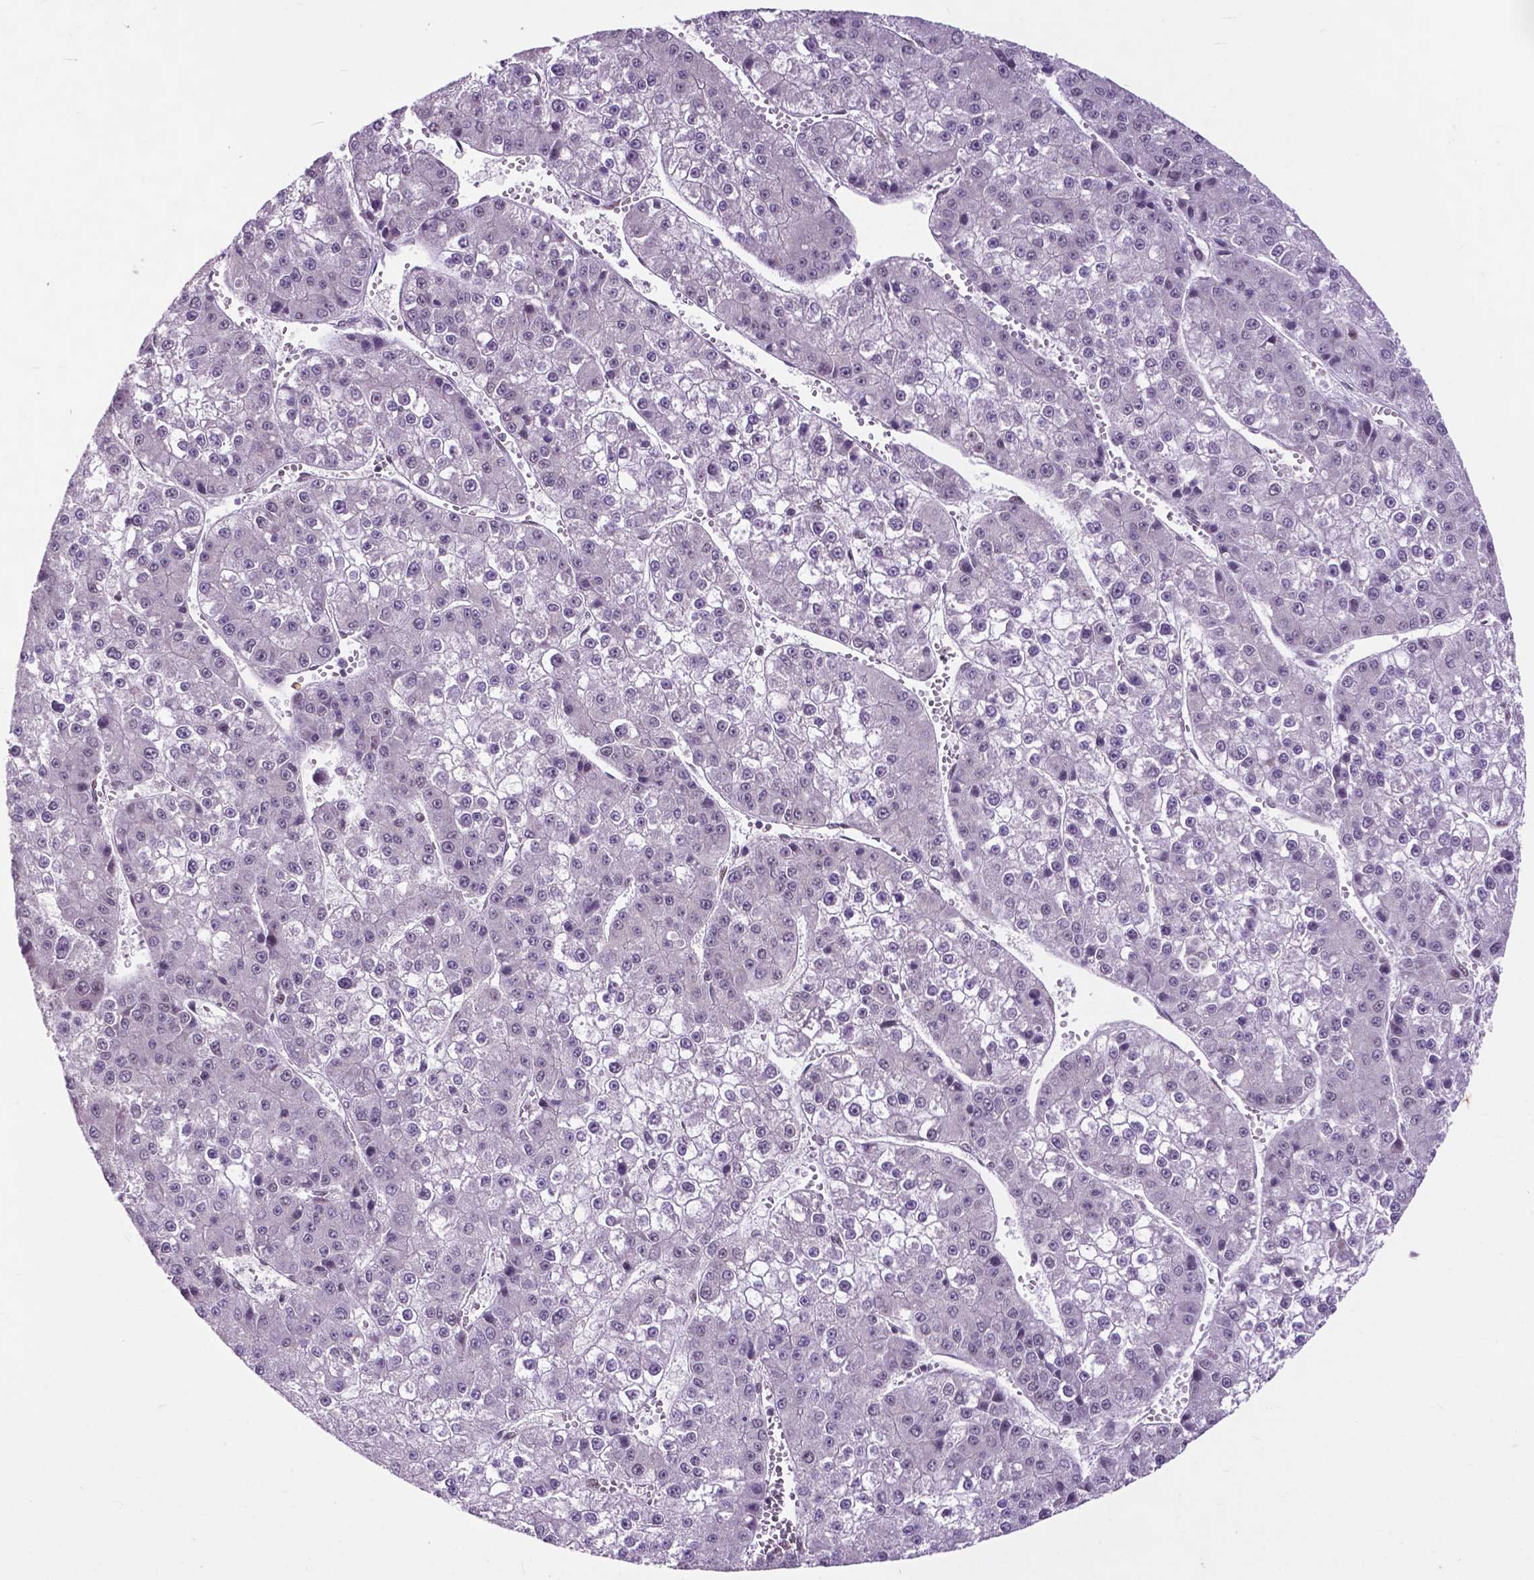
{"staining": {"intensity": "negative", "quantity": "none", "location": "none"}, "tissue": "liver cancer", "cell_type": "Tumor cells", "image_type": "cancer", "snomed": [{"axis": "morphology", "description": "Carcinoma, Hepatocellular, NOS"}, {"axis": "topography", "description": "Liver"}], "caption": "High power microscopy image of an immunohistochemistry image of liver cancer (hepatocellular carcinoma), revealing no significant staining in tumor cells.", "gene": "FAF1", "patient": {"sex": "female", "age": 73}}